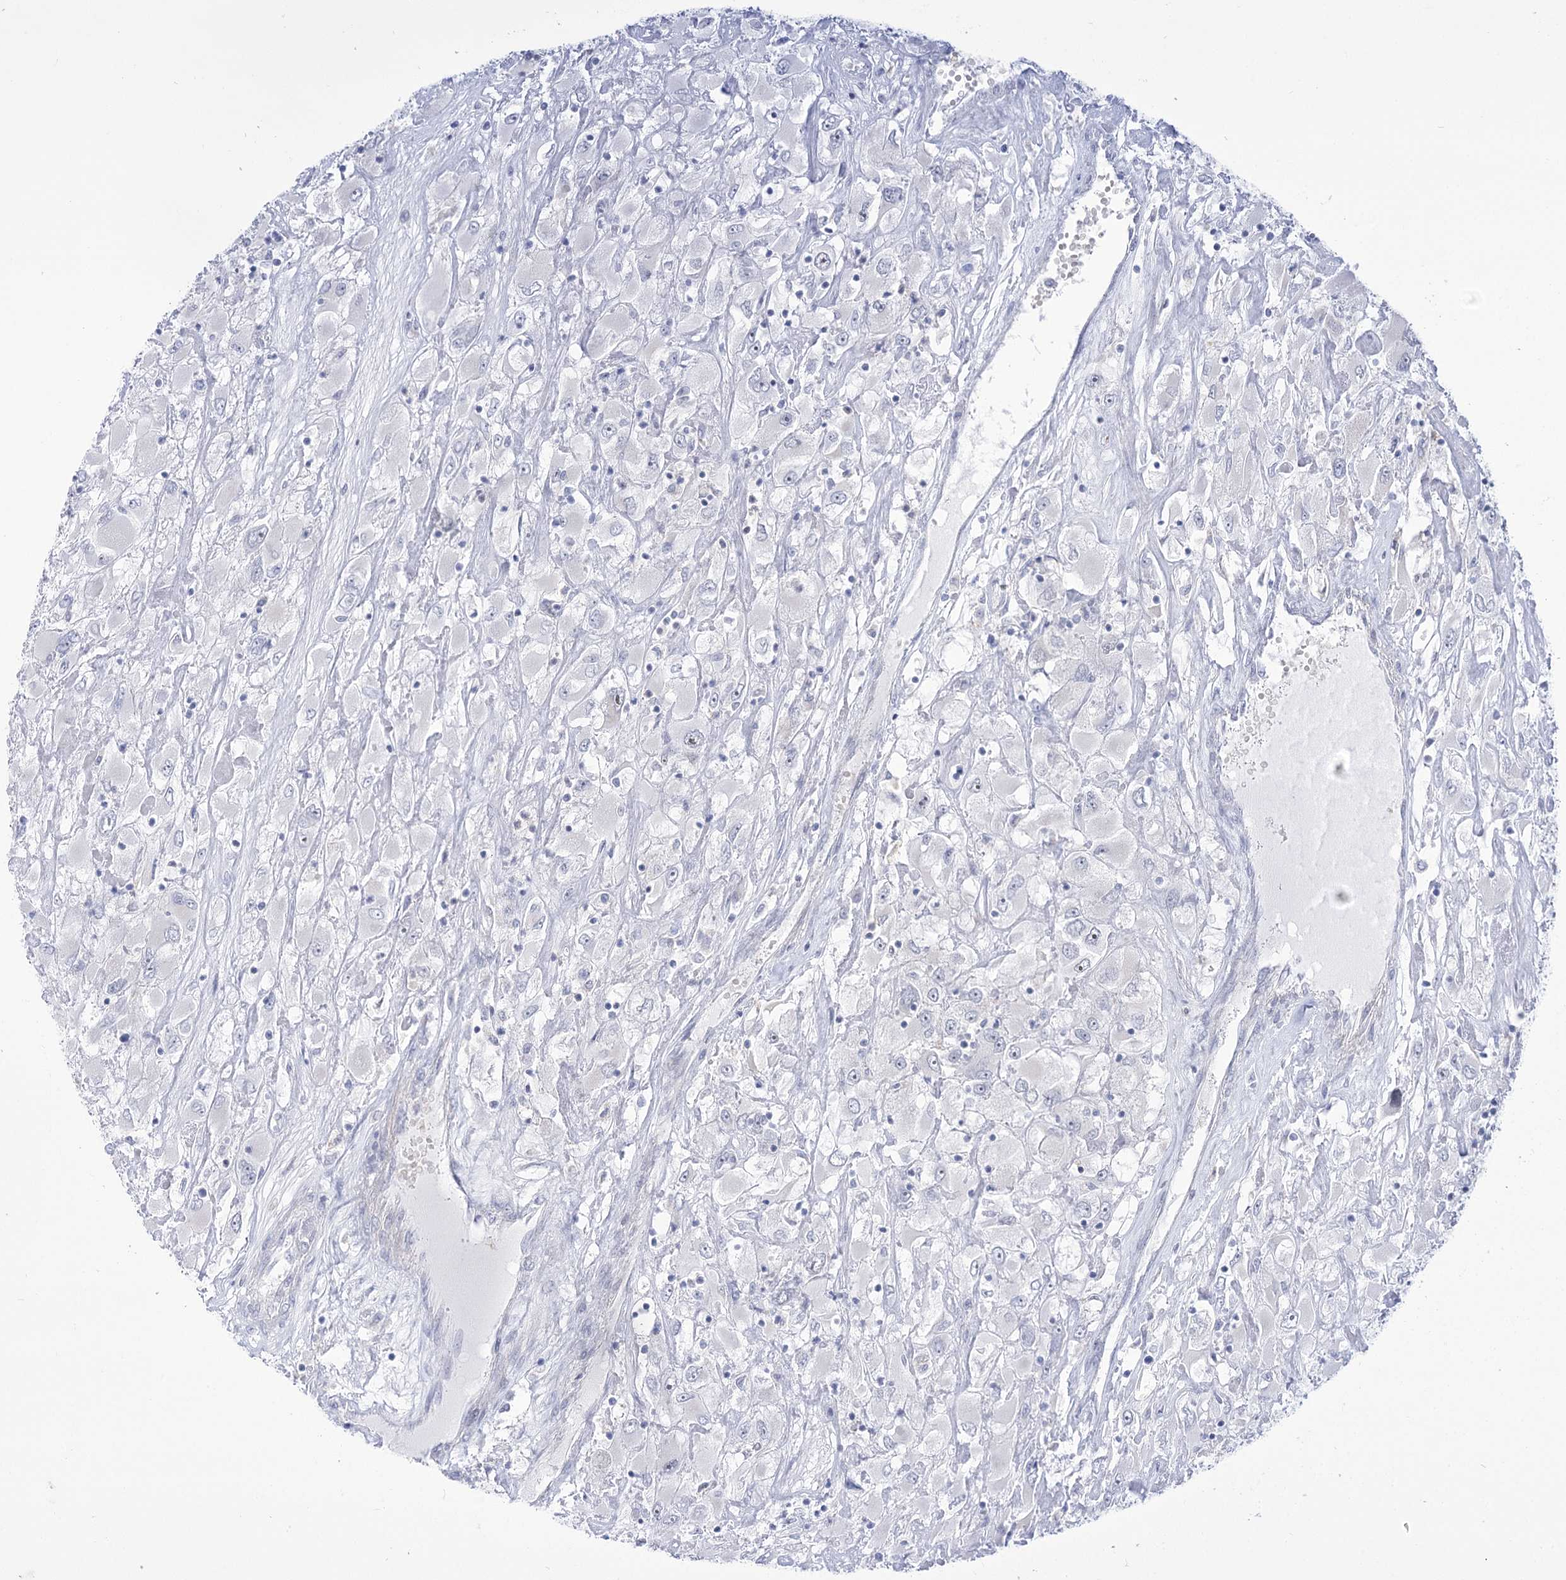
{"staining": {"intensity": "negative", "quantity": "none", "location": "none"}, "tissue": "renal cancer", "cell_type": "Tumor cells", "image_type": "cancer", "snomed": [{"axis": "morphology", "description": "Adenocarcinoma, NOS"}, {"axis": "topography", "description": "Kidney"}], "caption": "The image reveals no significant staining in tumor cells of renal cancer (adenocarcinoma). Brightfield microscopy of immunohistochemistry (IHC) stained with DAB (brown) and hematoxylin (blue), captured at high magnification.", "gene": "BEND7", "patient": {"sex": "female", "age": 52}}